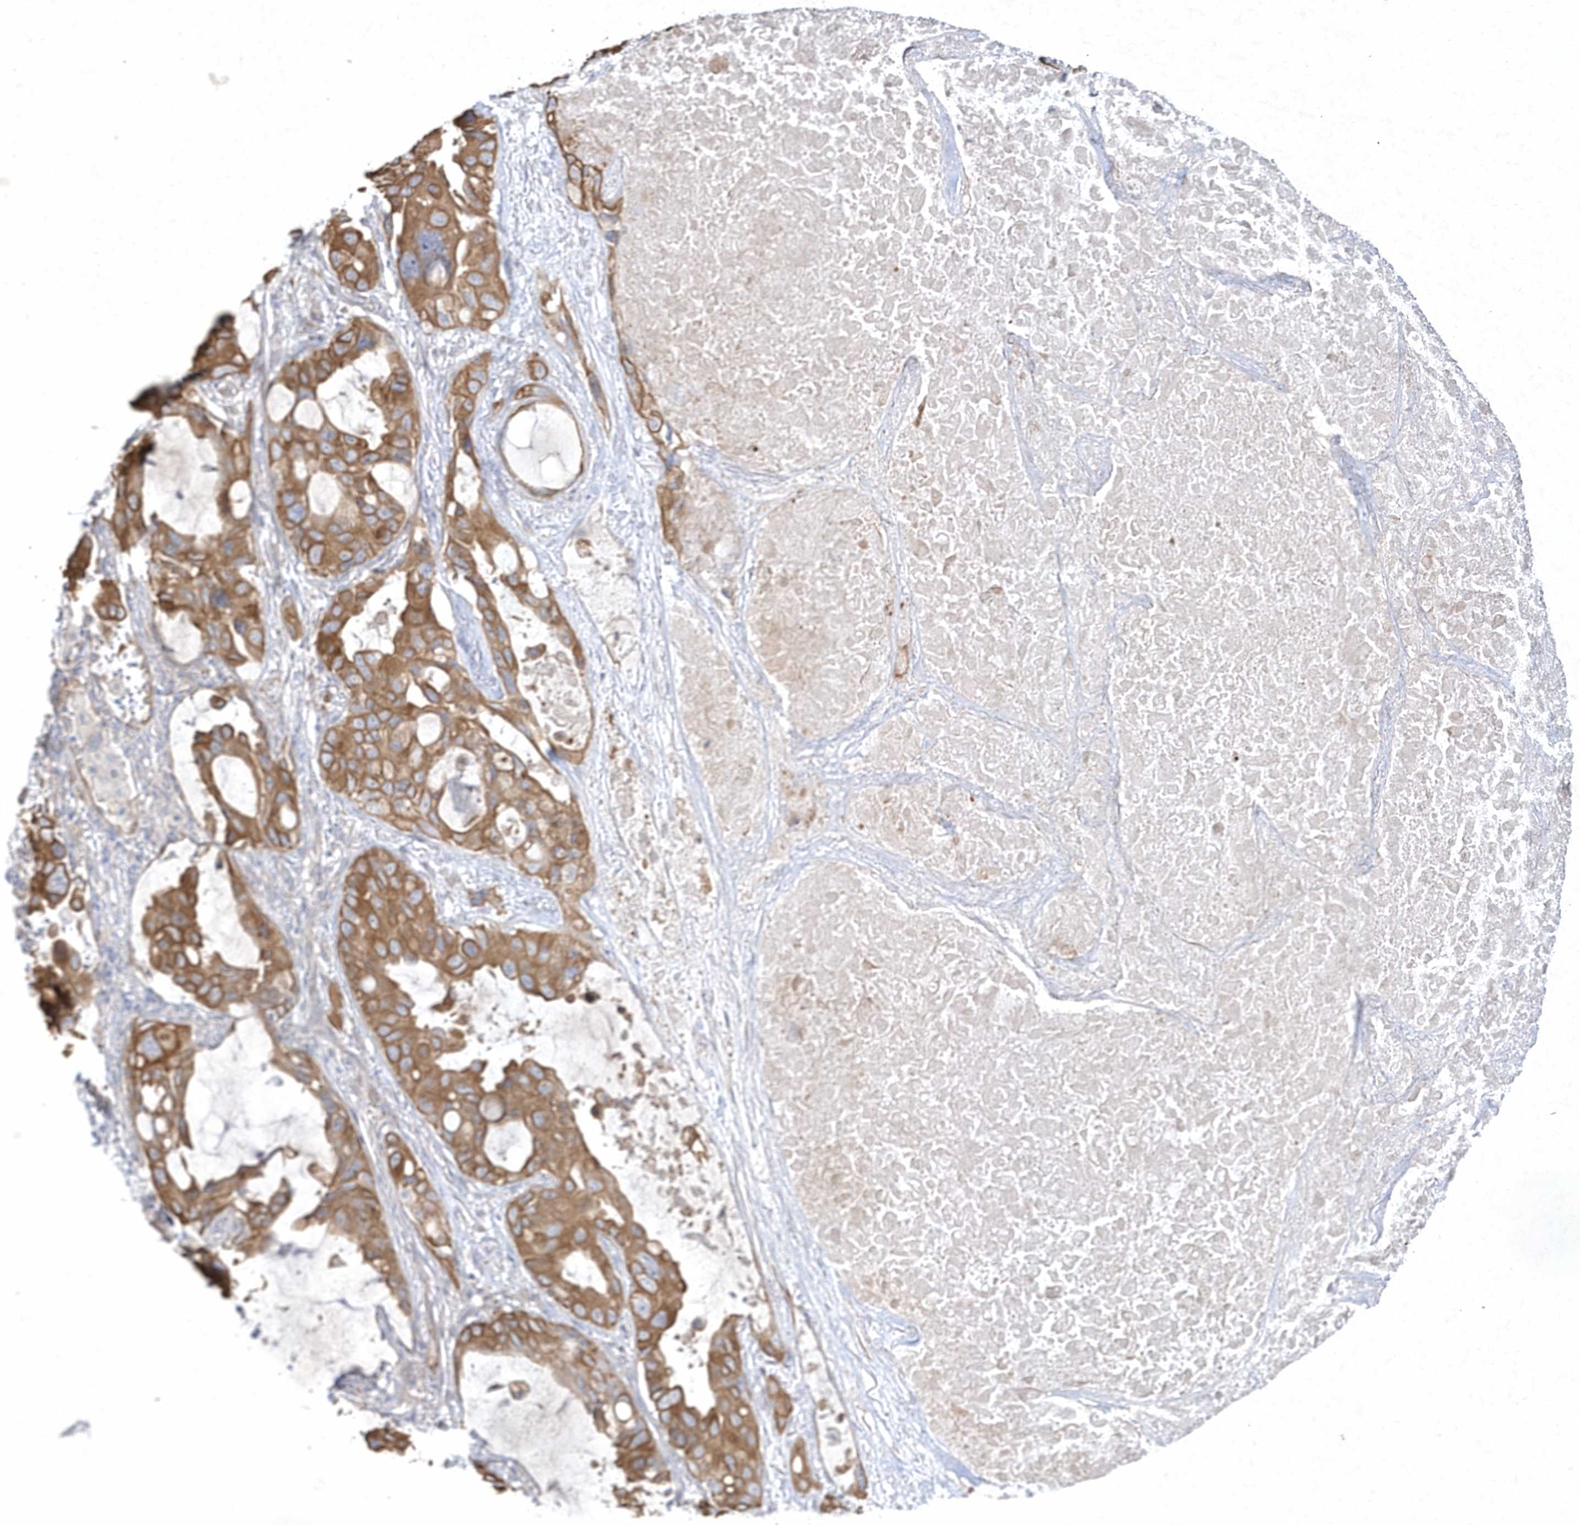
{"staining": {"intensity": "moderate", "quantity": ">75%", "location": "cytoplasmic/membranous"}, "tissue": "lung cancer", "cell_type": "Tumor cells", "image_type": "cancer", "snomed": [{"axis": "morphology", "description": "Squamous cell carcinoma, NOS"}, {"axis": "topography", "description": "Lung"}], "caption": "Immunohistochemistry of human squamous cell carcinoma (lung) demonstrates medium levels of moderate cytoplasmic/membranous expression in about >75% of tumor cells. (DAB (3,3'-diaminobenzidine) IHC with brightfield microscopy, high magnification).", "gene": "LARS1", "patient": {"sex": "female", "age": 73}}